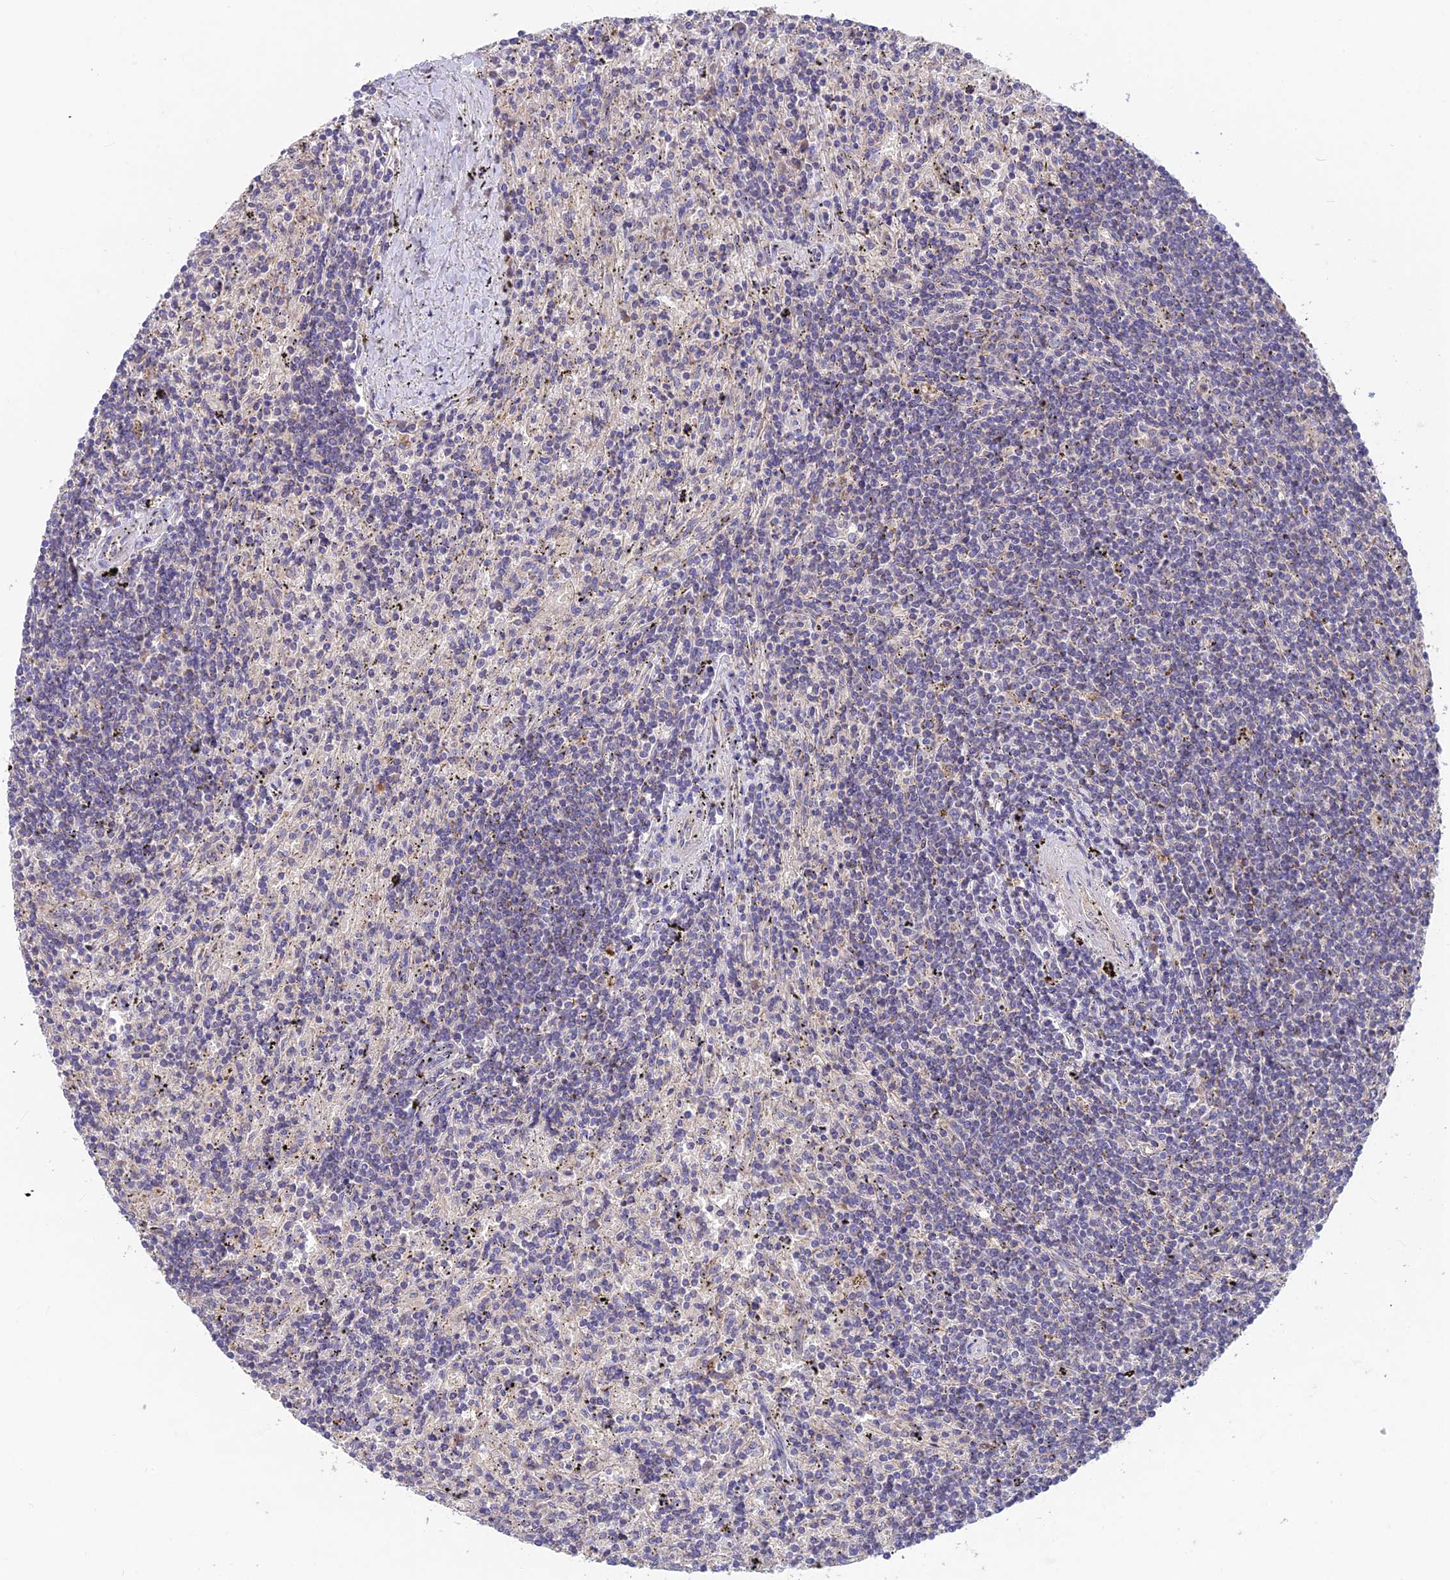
{"staining": {"intensity": "negative", "quantity": "none", "location": "none"}, "tissue": "lymphoma", "cell_type": "Tumor cells", "image_type": "cancer", "snomed": [{"axis": "morphology", "description": "Malignant lymphoma, non-Hodgkin's type, Low grade"}, {"axis": "topography", "description": "Spleen"}], "caption": "High power microscopy micrograph of an immunohistochemistry (IHC) photomicrograph of low-grade malignant lymphoma, non-Hodgkin's type, revealing no significant expression in tumor cells. Nuclei are stained in blue.", "gene": "PZP", "patient": {"sex": "male", "age": 76}}